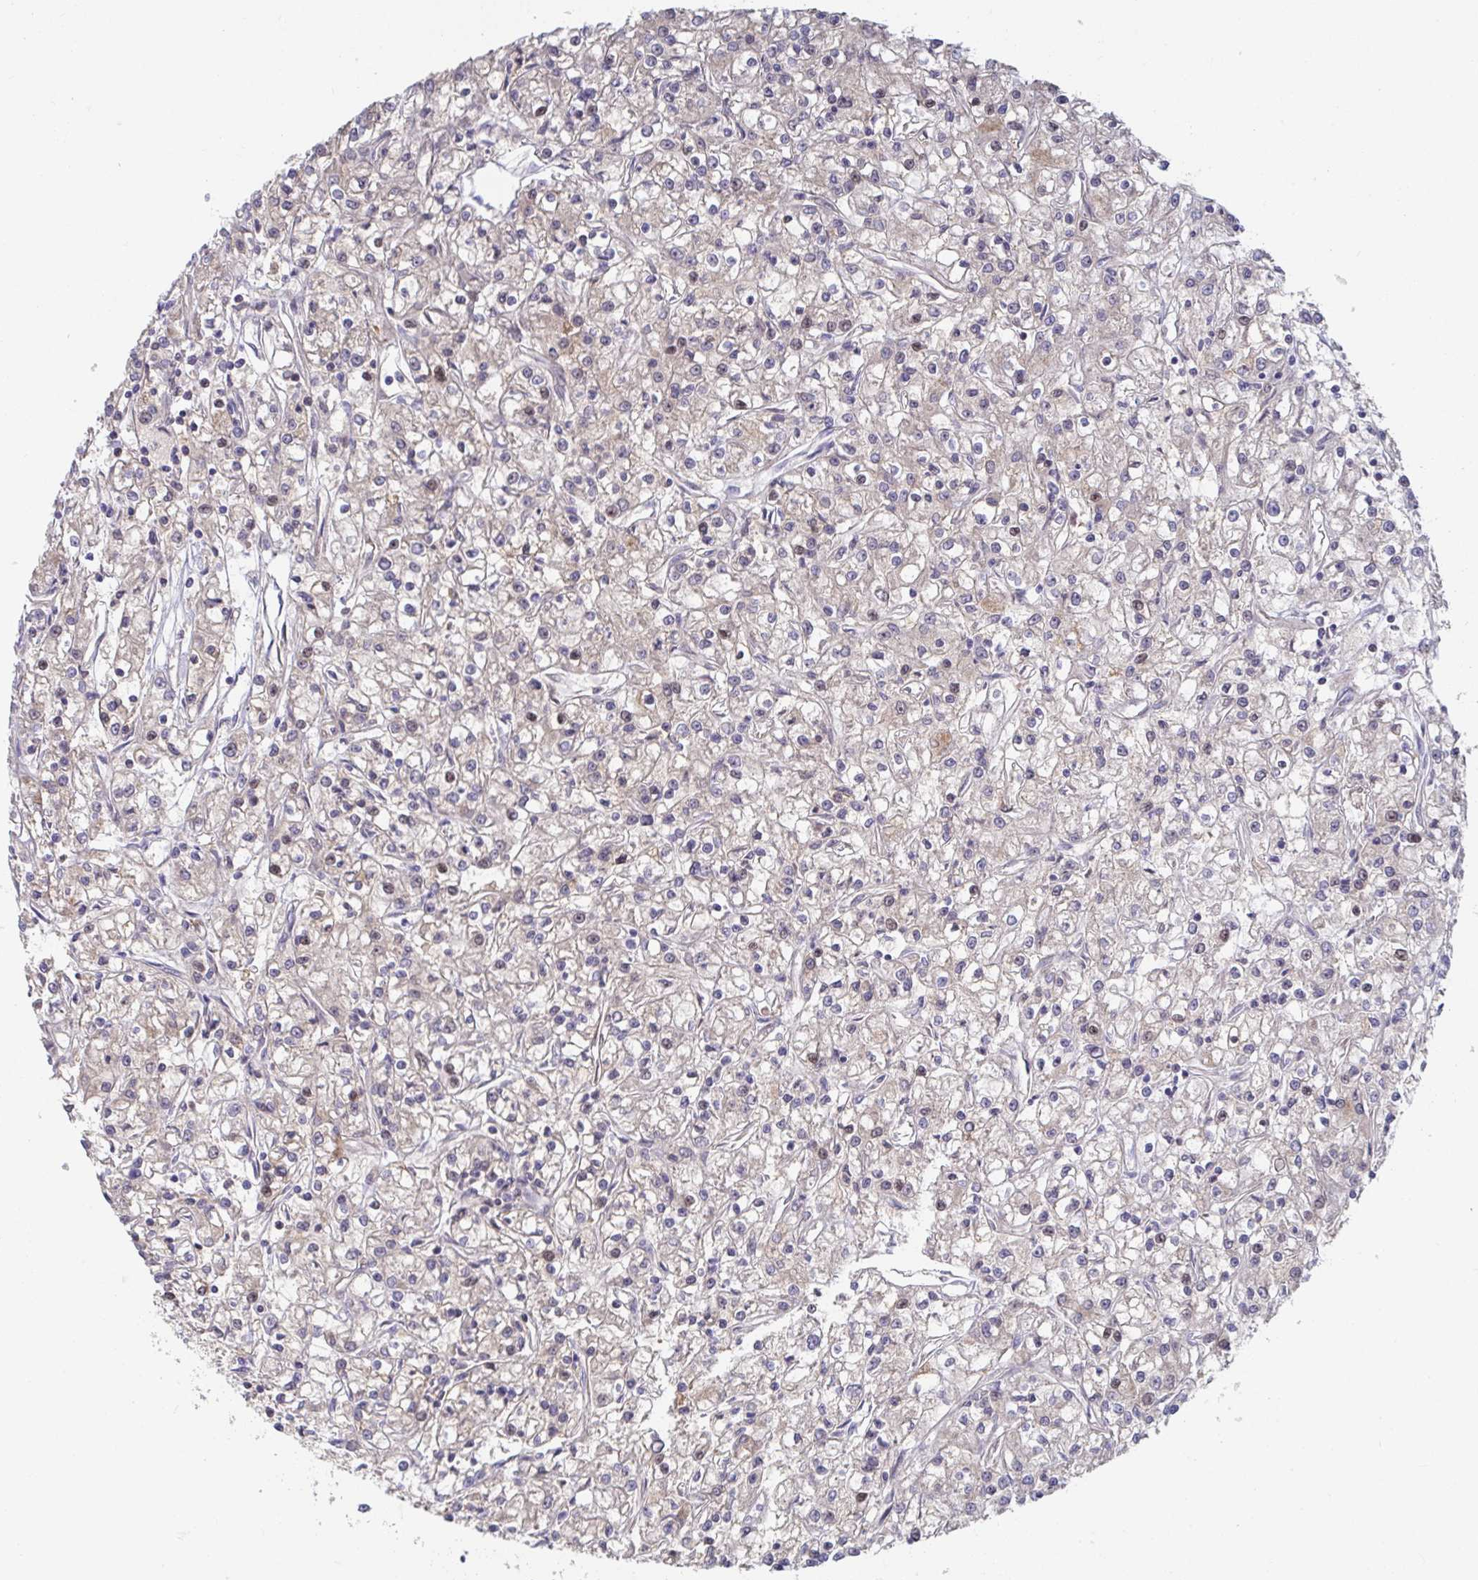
{"staining": {"intensity": "moderate", "quantity": "<25%", "location": "nuclear"}, "tissue": "renal cancer", "cell_type": "Tumor cells", "image_type": "cancer", "snomed": [{"axis": "morphology", "description": "Adenocarcinoma, NOS"}, {"axis": "topography", "description": "Kidney"}], "caption": "Renal cancer tissue displays moderate nuclear positivity in about <25% of tumor cells, visualized by immunohistochemistry.", "gene": "ANO5", "patient": {"sex": "female", "age": 59}}